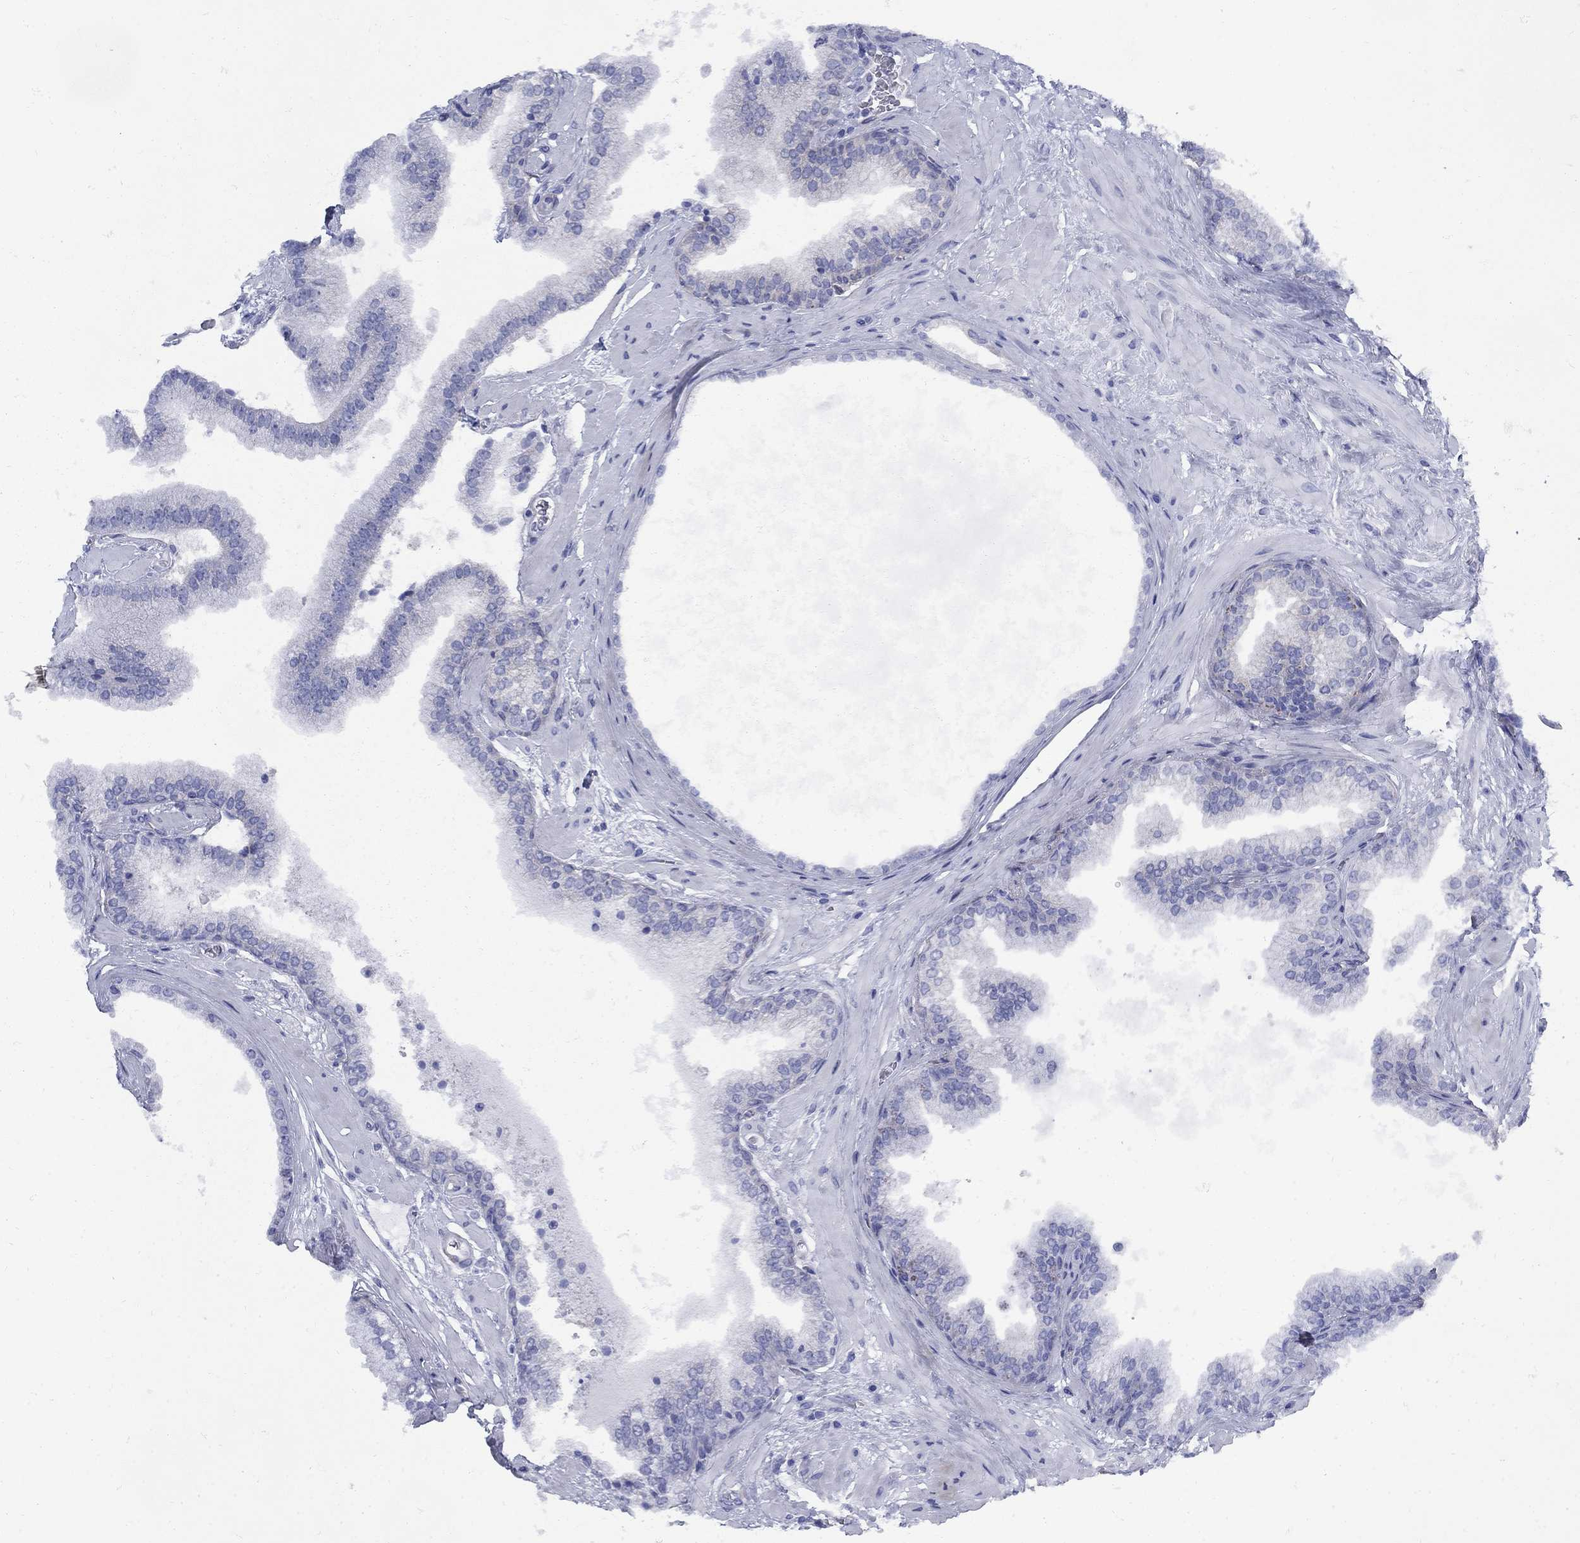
{"staining": {"intensity": "negative", "quantity": "none", "location": "none"}, "tissue": "prostate cancer", "cell_type": "Tumor cells", "image_type": "cancer", "snomed": [{"axis": "morphology", "description": "Adenocarcinoma, Low grade"}, {"axis": "topography", "description": "Prostate"}], "caption": "Prostate adenocarcinoma (low-grade) was stained to show a protein in brown. There is no significant positivity in tumor cells.", "gene": "SEPTIN8", "patient": {"sex": "male", "age": 72}}